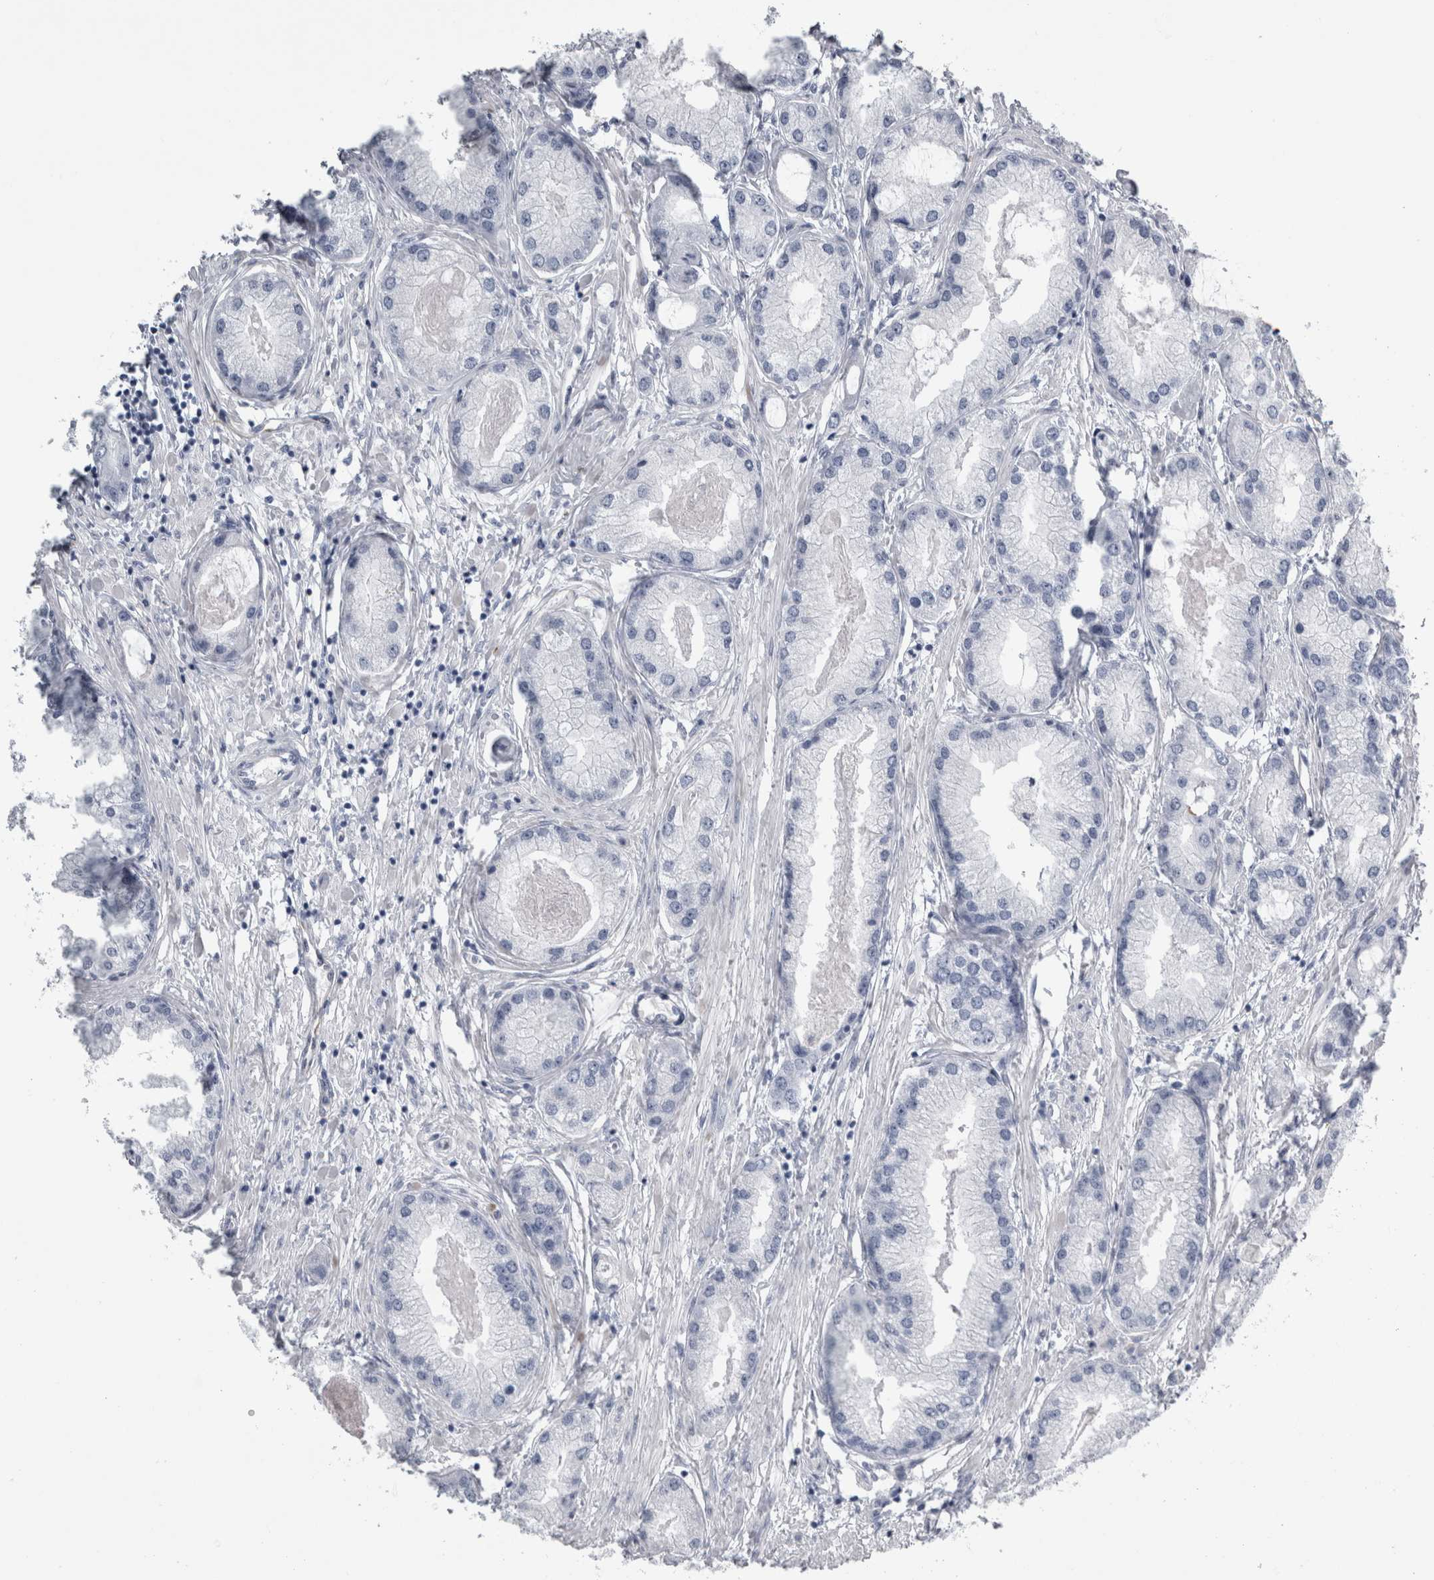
{"staining": {"intensity": "negative", "quantity": "none", "location": "none"}, "tissue": "prostate cancer", "cell_type": "Tumor cells", "image_type": "cancer", "snomed": [{"axis": "morphology", "description": "Adenocarcinoma, Low grade"}, {"axis": "topography", "description": "Prostate"}], "caption": "Immunohistochemical staining of prostate cancer displays no significant positivity in tumor cells.", "gene": "VWDE", "patient": {"sex": "male", "age": 62}}